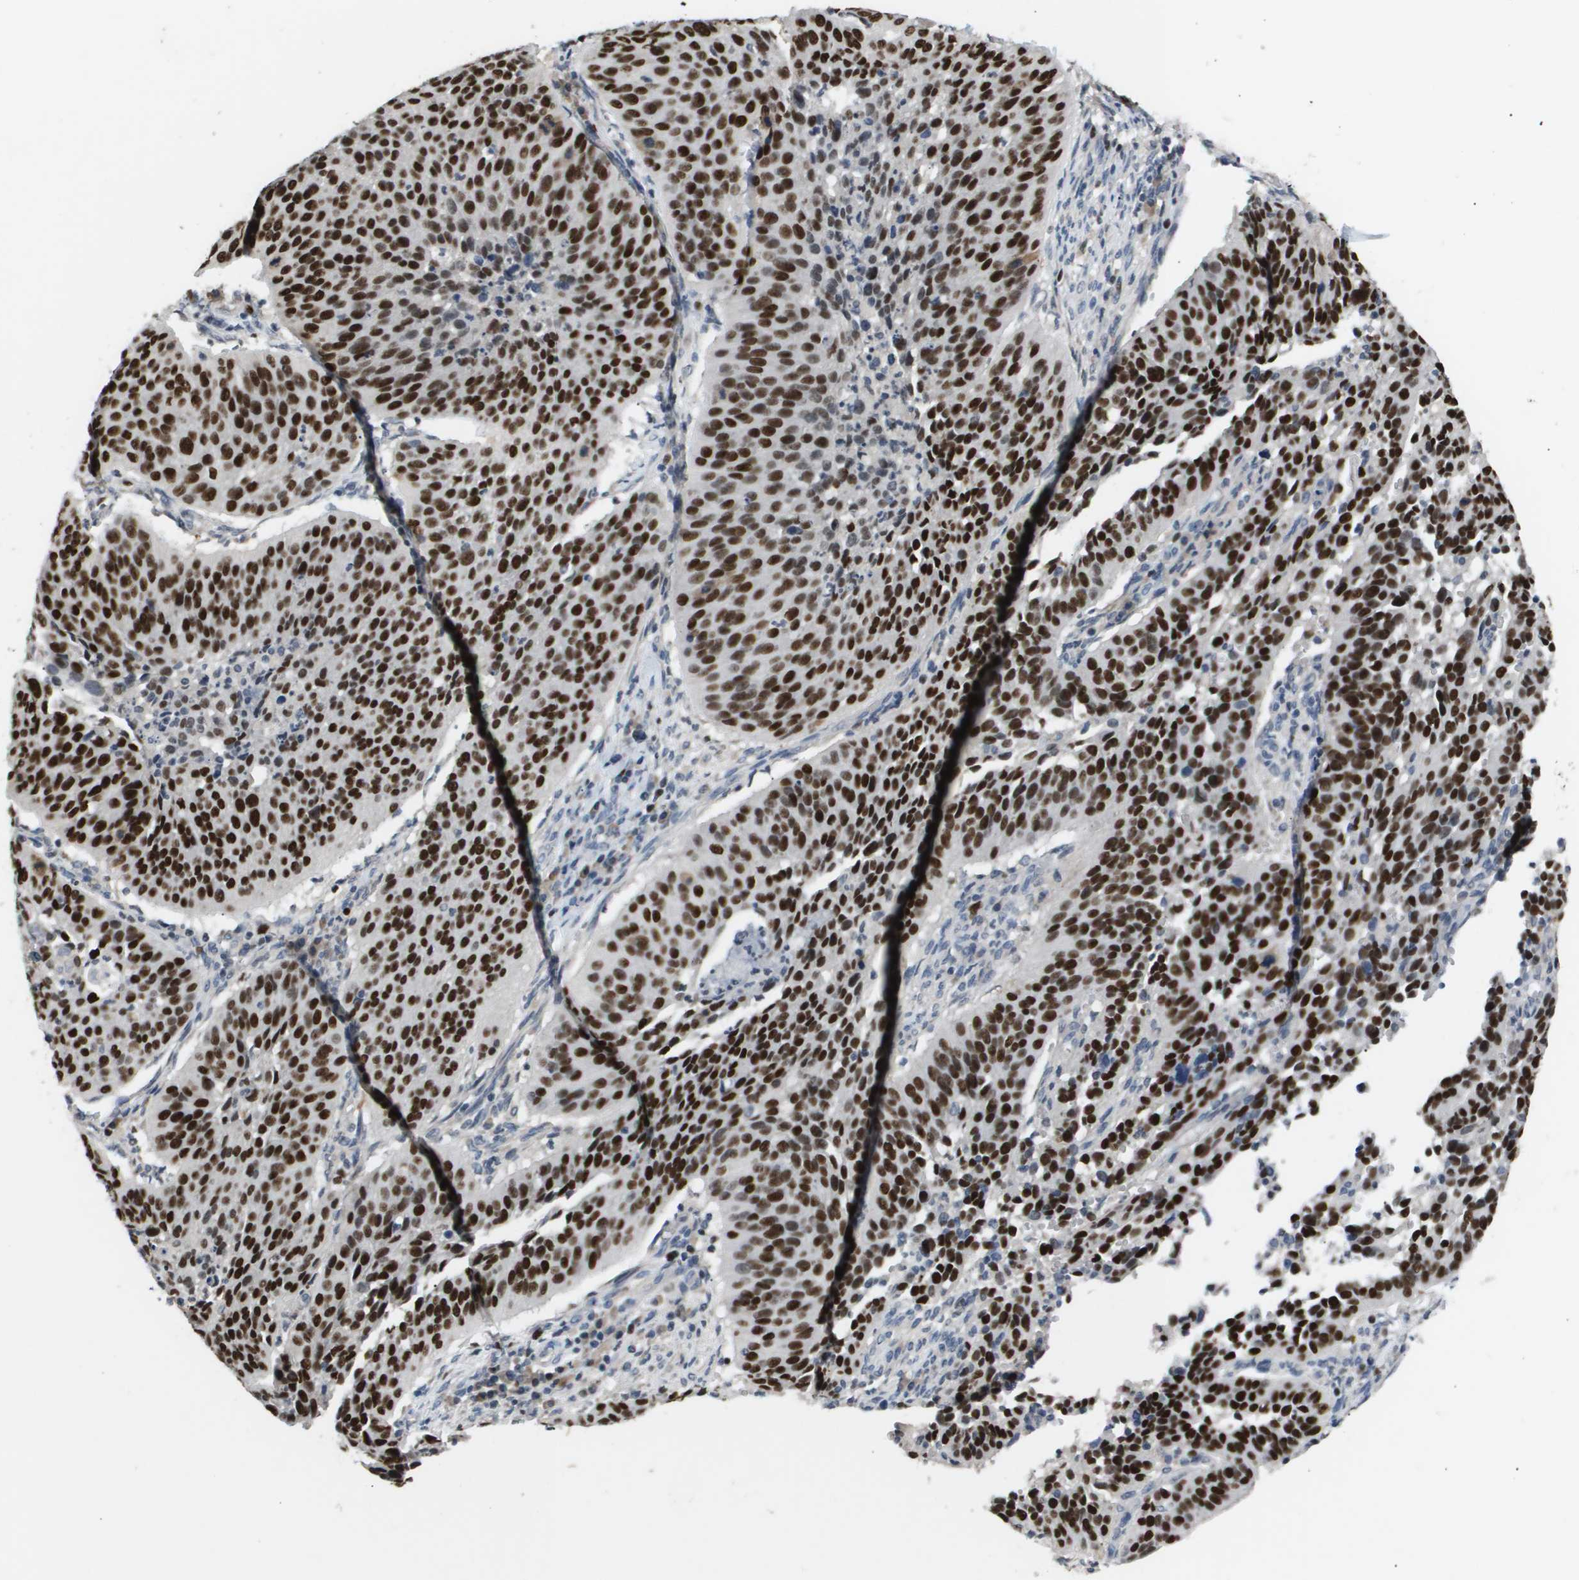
{"staining": {"intensity": "strong", "quantity": ">75%", "location": "nuclear"}, "tissue": "cervical cancer", "cell_type": "Tumor cells", "image_type": "cancer", "snomed": [{"axis": "morphology", "description": "Normal tissue, NOS"}, {"axis": "morphology", "description": "Squamous cell carcinoma, NOS"}, {"axis": "topography", "description": "Cervix"}], "caption": "DAB (3,3'-diaminobenzidine) immunohistochemical staining of cervical squamous cell carcinoma exhibits strong nuclear protein expression in approximately >75% of tumor cells.", "gene": "ANAPC2", "patient": {"sex": "female", "age": 39}}